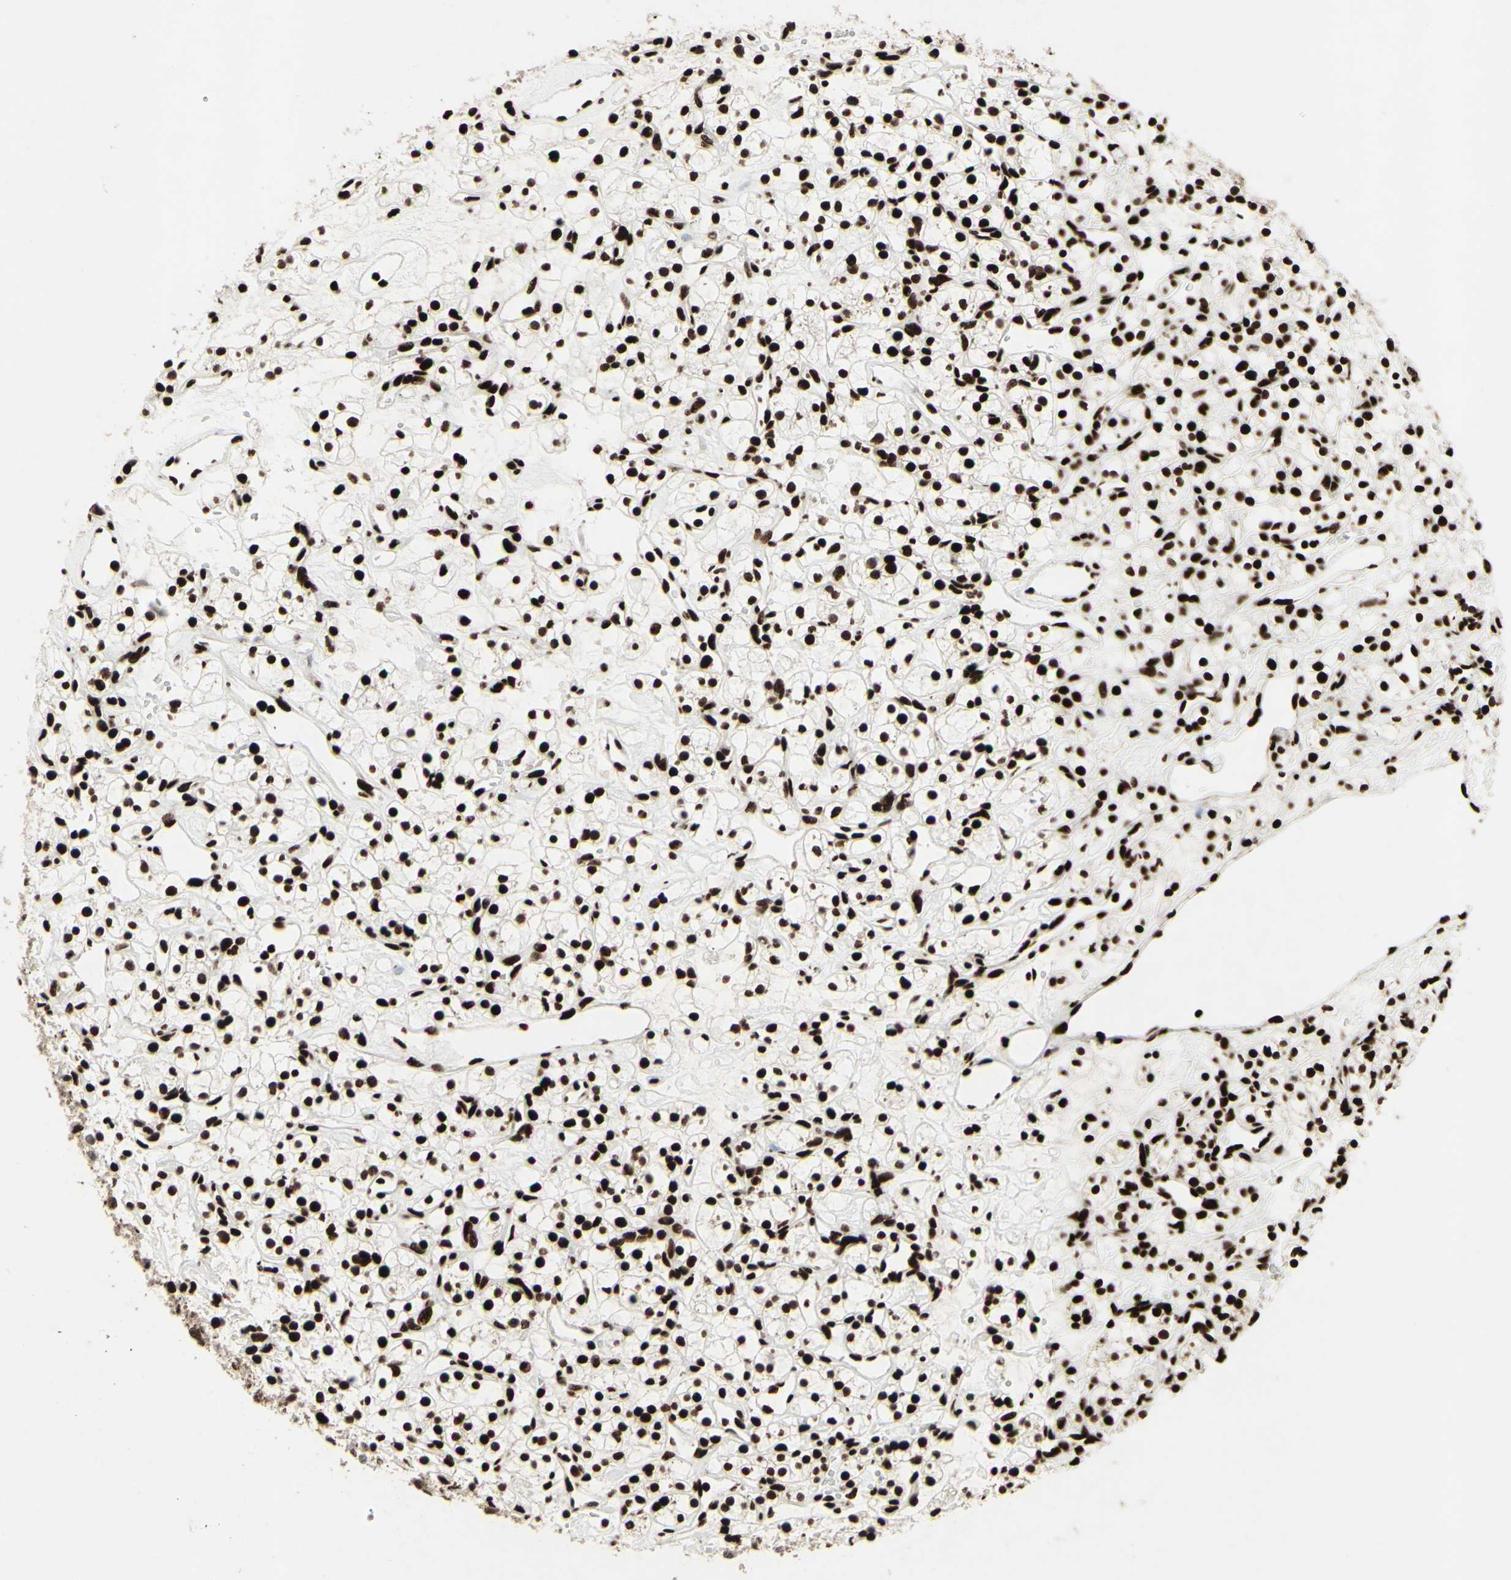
{"staining": {"intensity": "strong", "quantity": ">75%", "location": "nuclear"}, "tissue": "renal cancer", "cell_type": "Tumor cells", "image_type": "cancer", "snomed": [{"axis": "morphology", "description": "Adenocarcinoma, NOS"}, {"axis": "topography", "description": "Kidney"}], "caption": "A photomicrograph showing strong nuclear staining in about >75% of tumor cells in renal cancer, as visualized by brown immunohistochemical staining.", "gene": "U2AF2", "patient": {"sex": "female", "age": 60}}